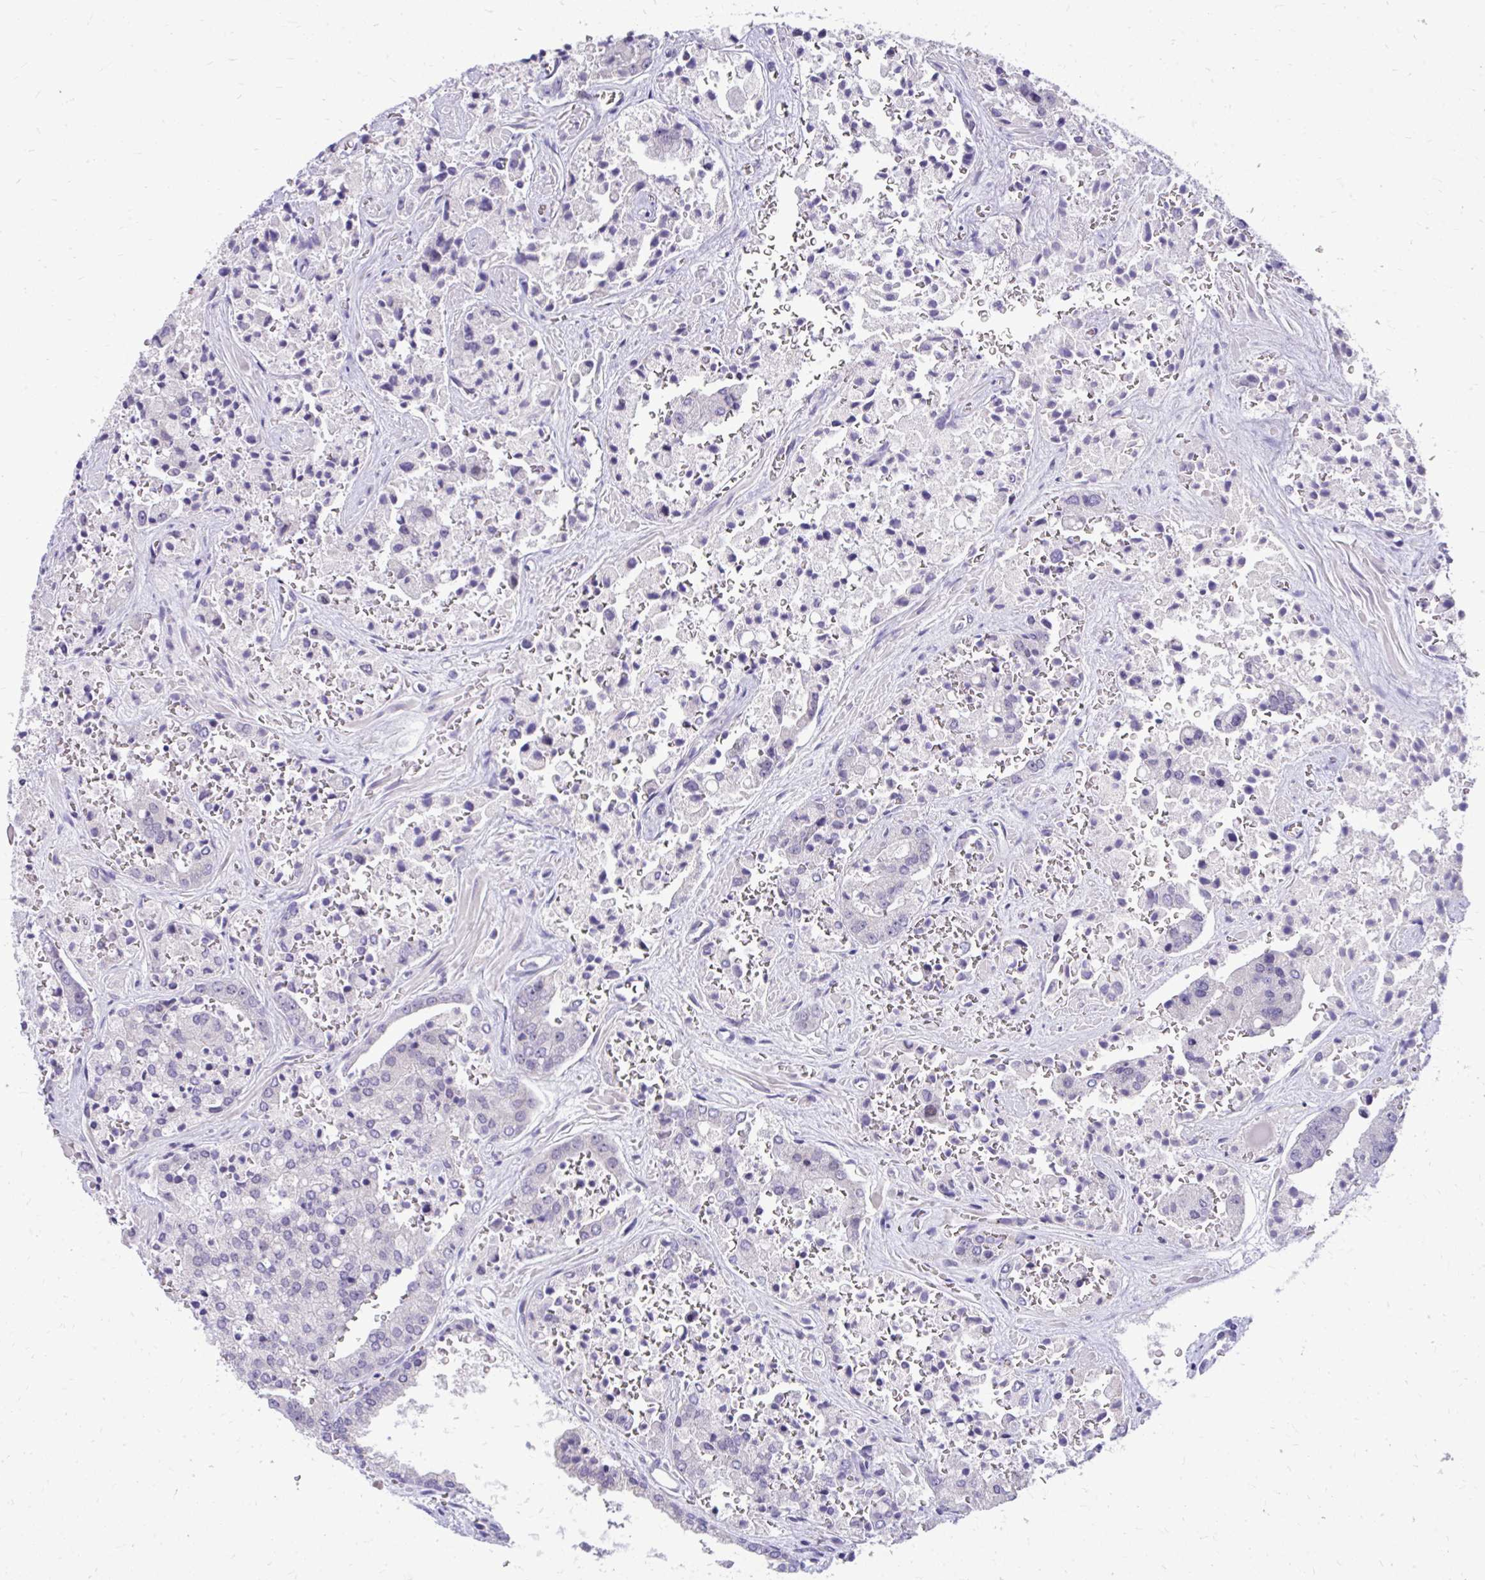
{"staining": {"intensity": "negative", "quantity": "none", "location": "none"}, "tissue": "prostate cancer", "cell_type": "Tumor cells", "image_type": "cancer", "snomed": [{"axis": "morphology", "description": "Normal tissue, NOS"}, {"axis": "morphology", "description": "Adenocarcinoma, High grade"}, {"axis": "topography", "description": "Prostate"}, {"axis": "topography", "description": "Peripheral nerve tissue"}], "caption": "Immunohistochemistry histopathology image of prostate high-grade adenocarcinoma stained for a protein (brown), which demonstrates no positivity in tumor cells.", "gene": "DPY19L1", "patient": {"sex": "male", "age": 68}}